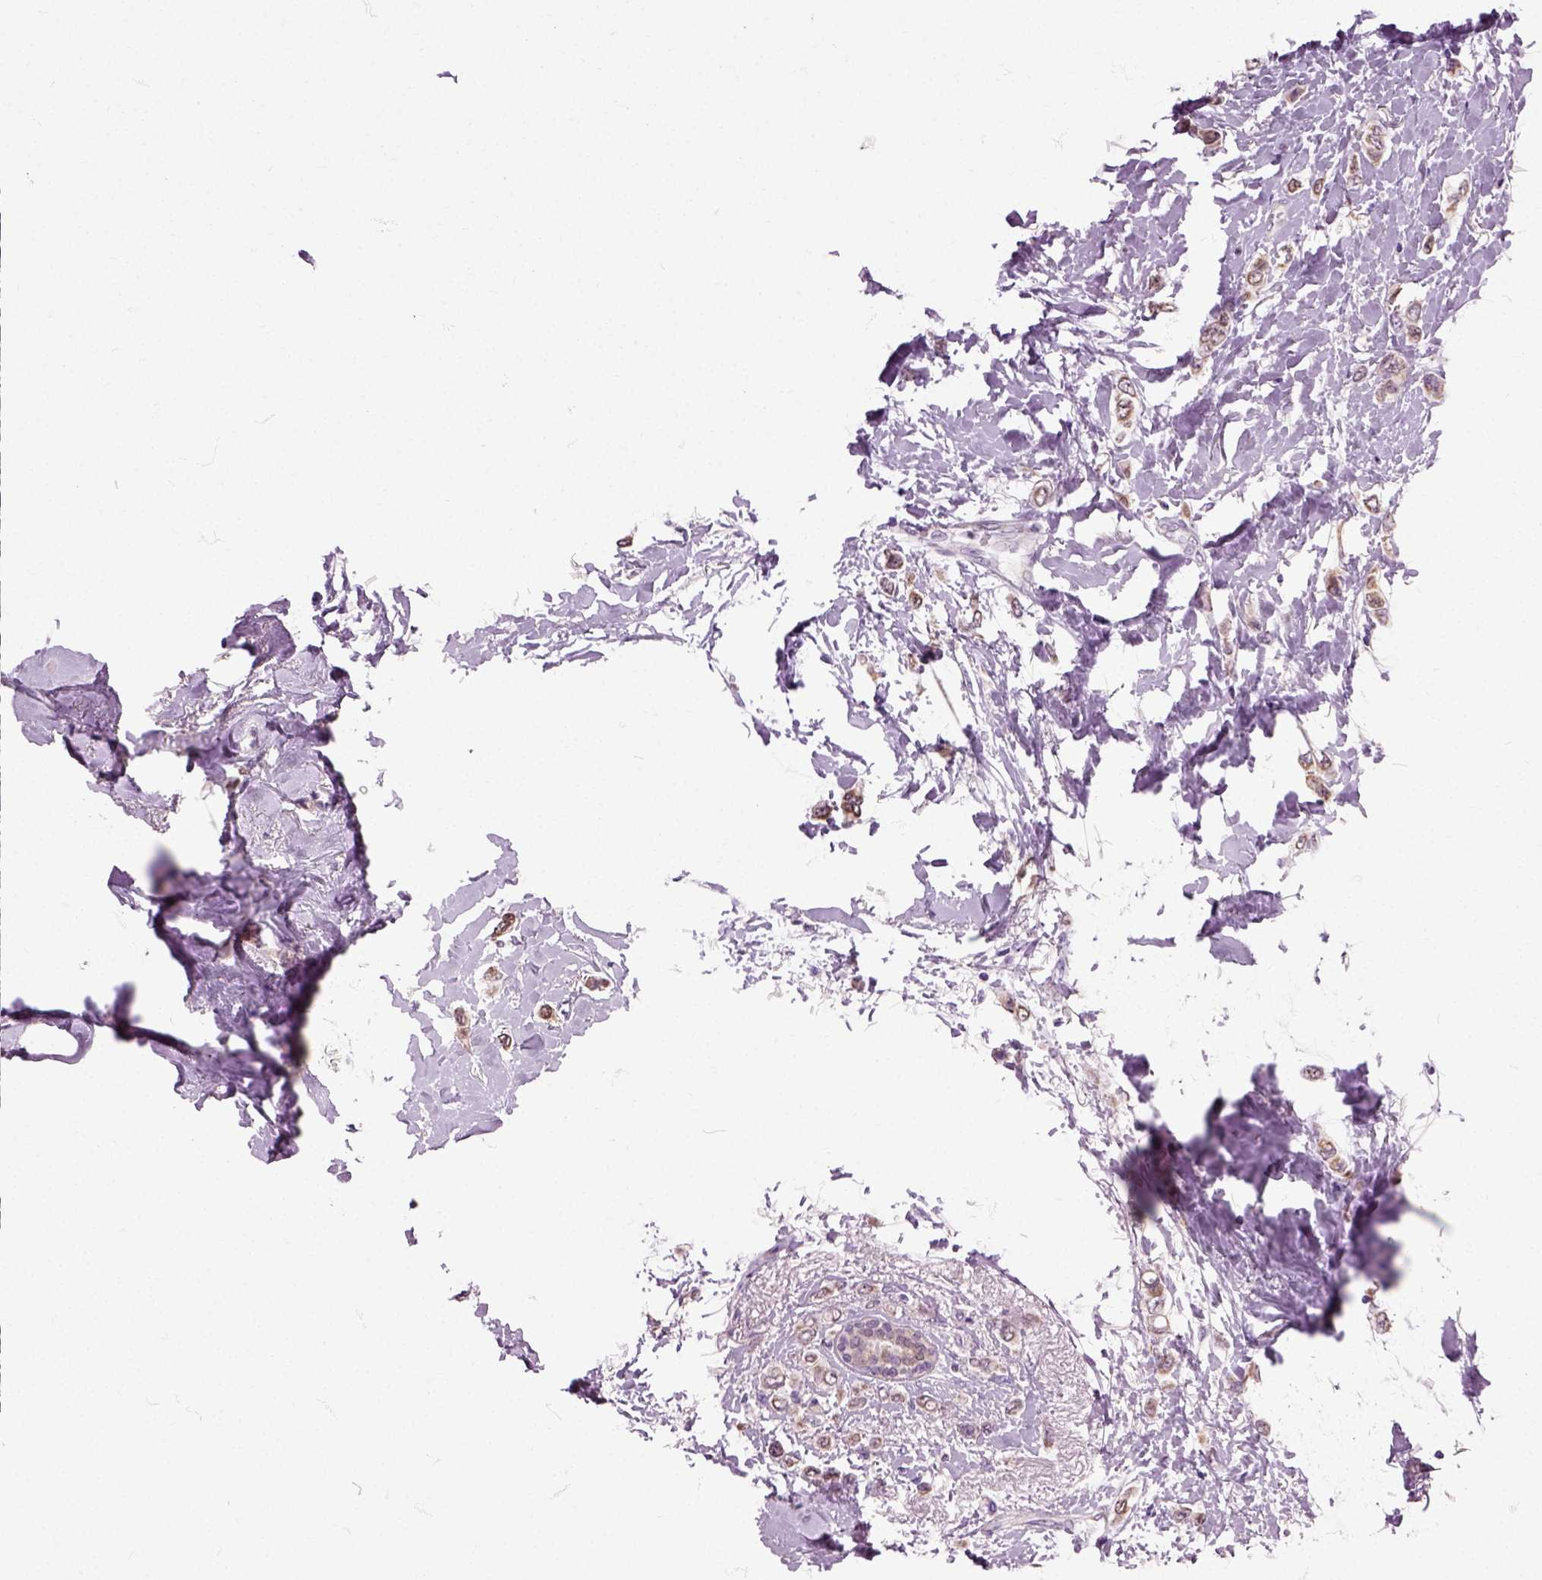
{"staining": {"intensity": "moderate", "quantity": "<25%", "location": "cytoplasmic/membranous"}, "tissue": "breast cancer", "cell_type": "Tumor cells", "image_type": "cancer", "snomed": [{"axis": "morphology", "description": "Lobular carcinoma"}, {"axis": "topography", "description": "Breast"}], "caption": "This is an image of immunohistochemistry (IHC) staining of breast cancer (lobular carcinoma), which shows moderate positivity in the cytoplasmic/membranous of tumor cells.", "gene": "HSPA2", "patient": {"sex": "female", "age": 66}}